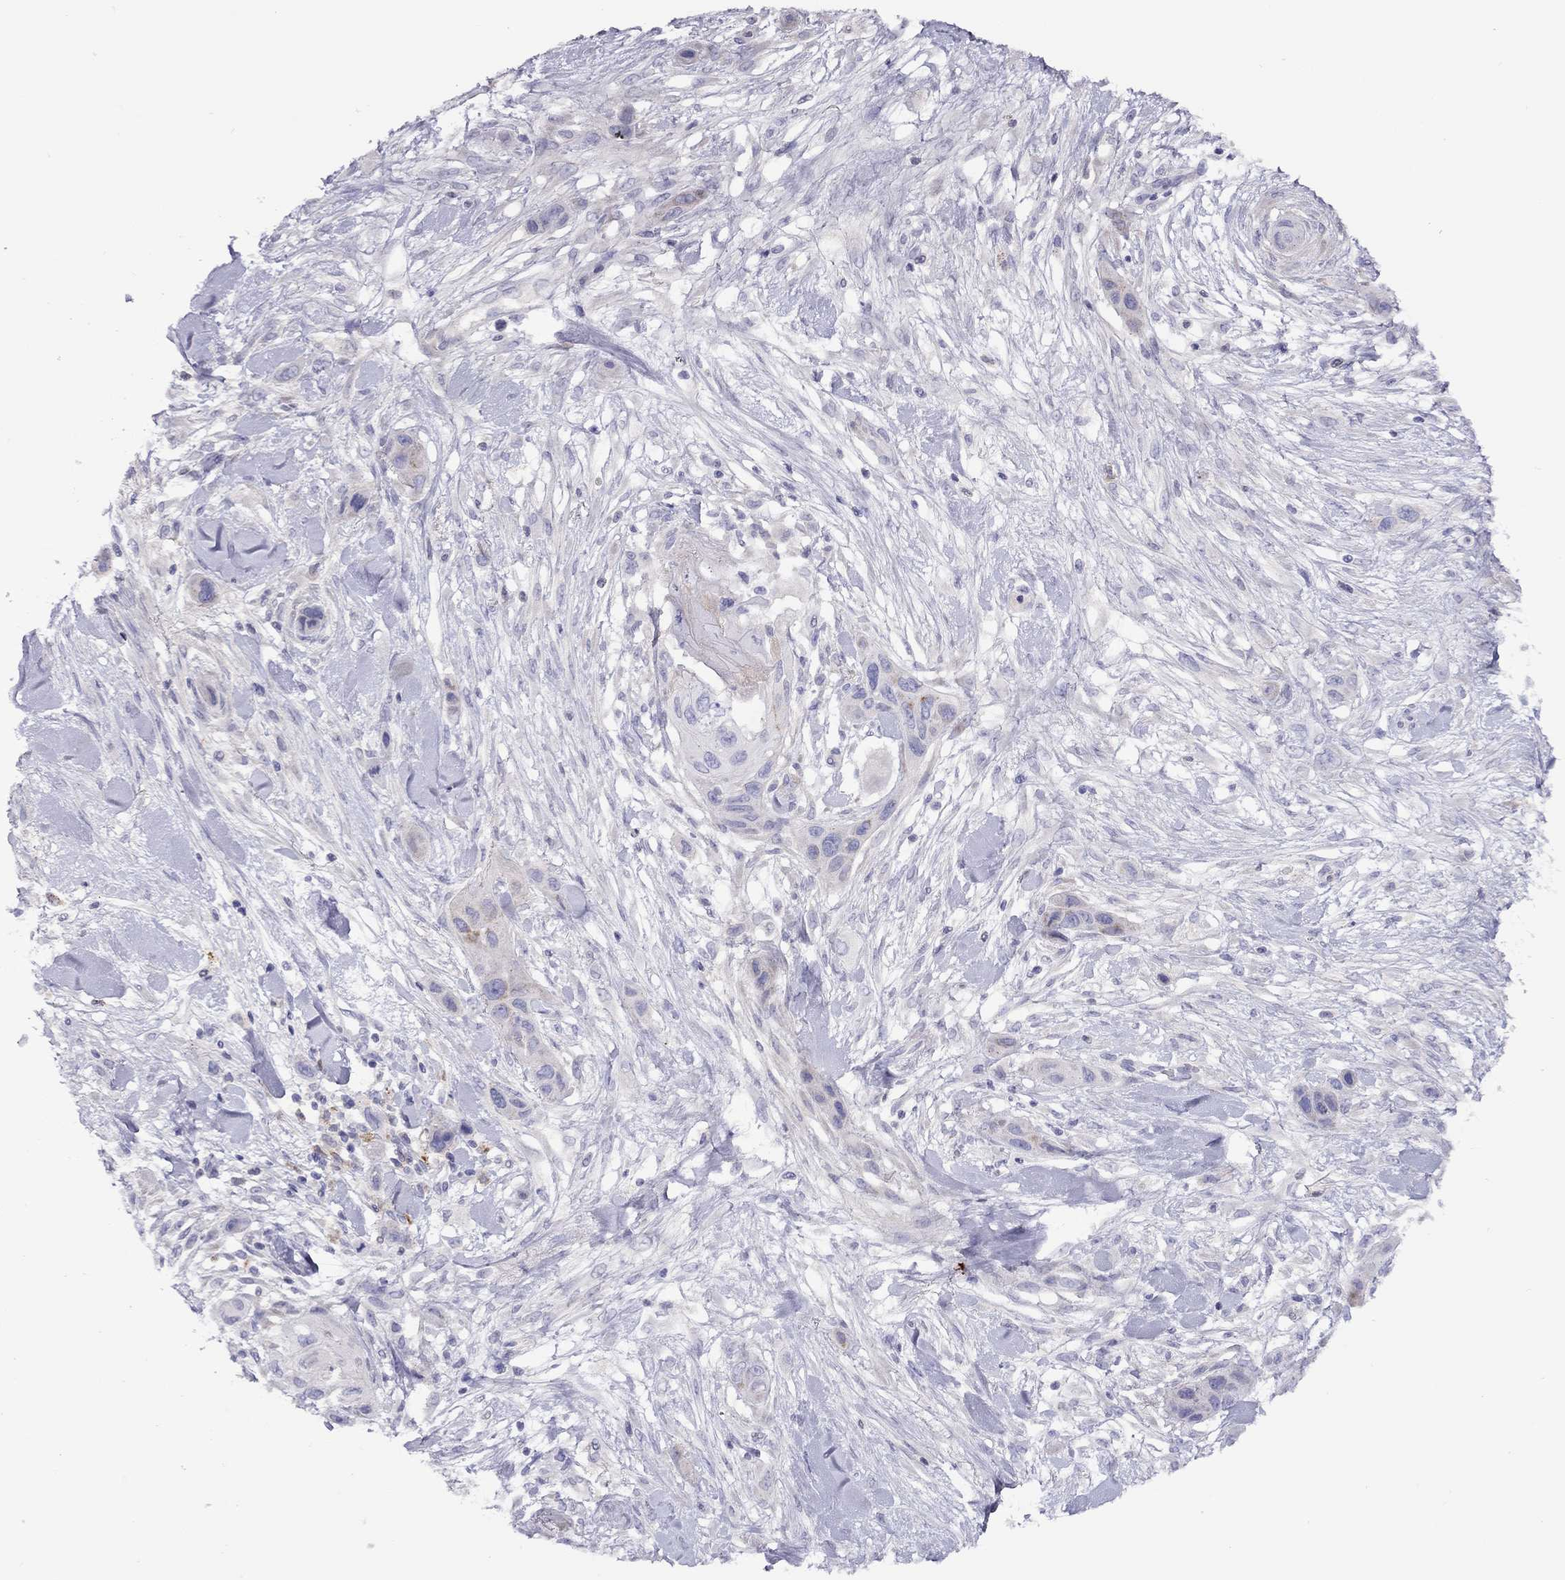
{"staining": {"intensity": "negative", "quantity": "none", "location": "none"}, "tissue": "skin cancer", "cell_type": "Tumor cells", "image_type": "cancer", "snomed": [{"axis": "morphology", "description": "Squamous cell carcinoma, NOS"}, {"axis": "topography", "description": "Skin"}], "caption": "This is an immunohistochemistry (IHC) histopathology image of human skin cancer. There is no positivity in tumor cells.", "gene": "CPNE4", "patient": {"sex": "male", "age": 79}}